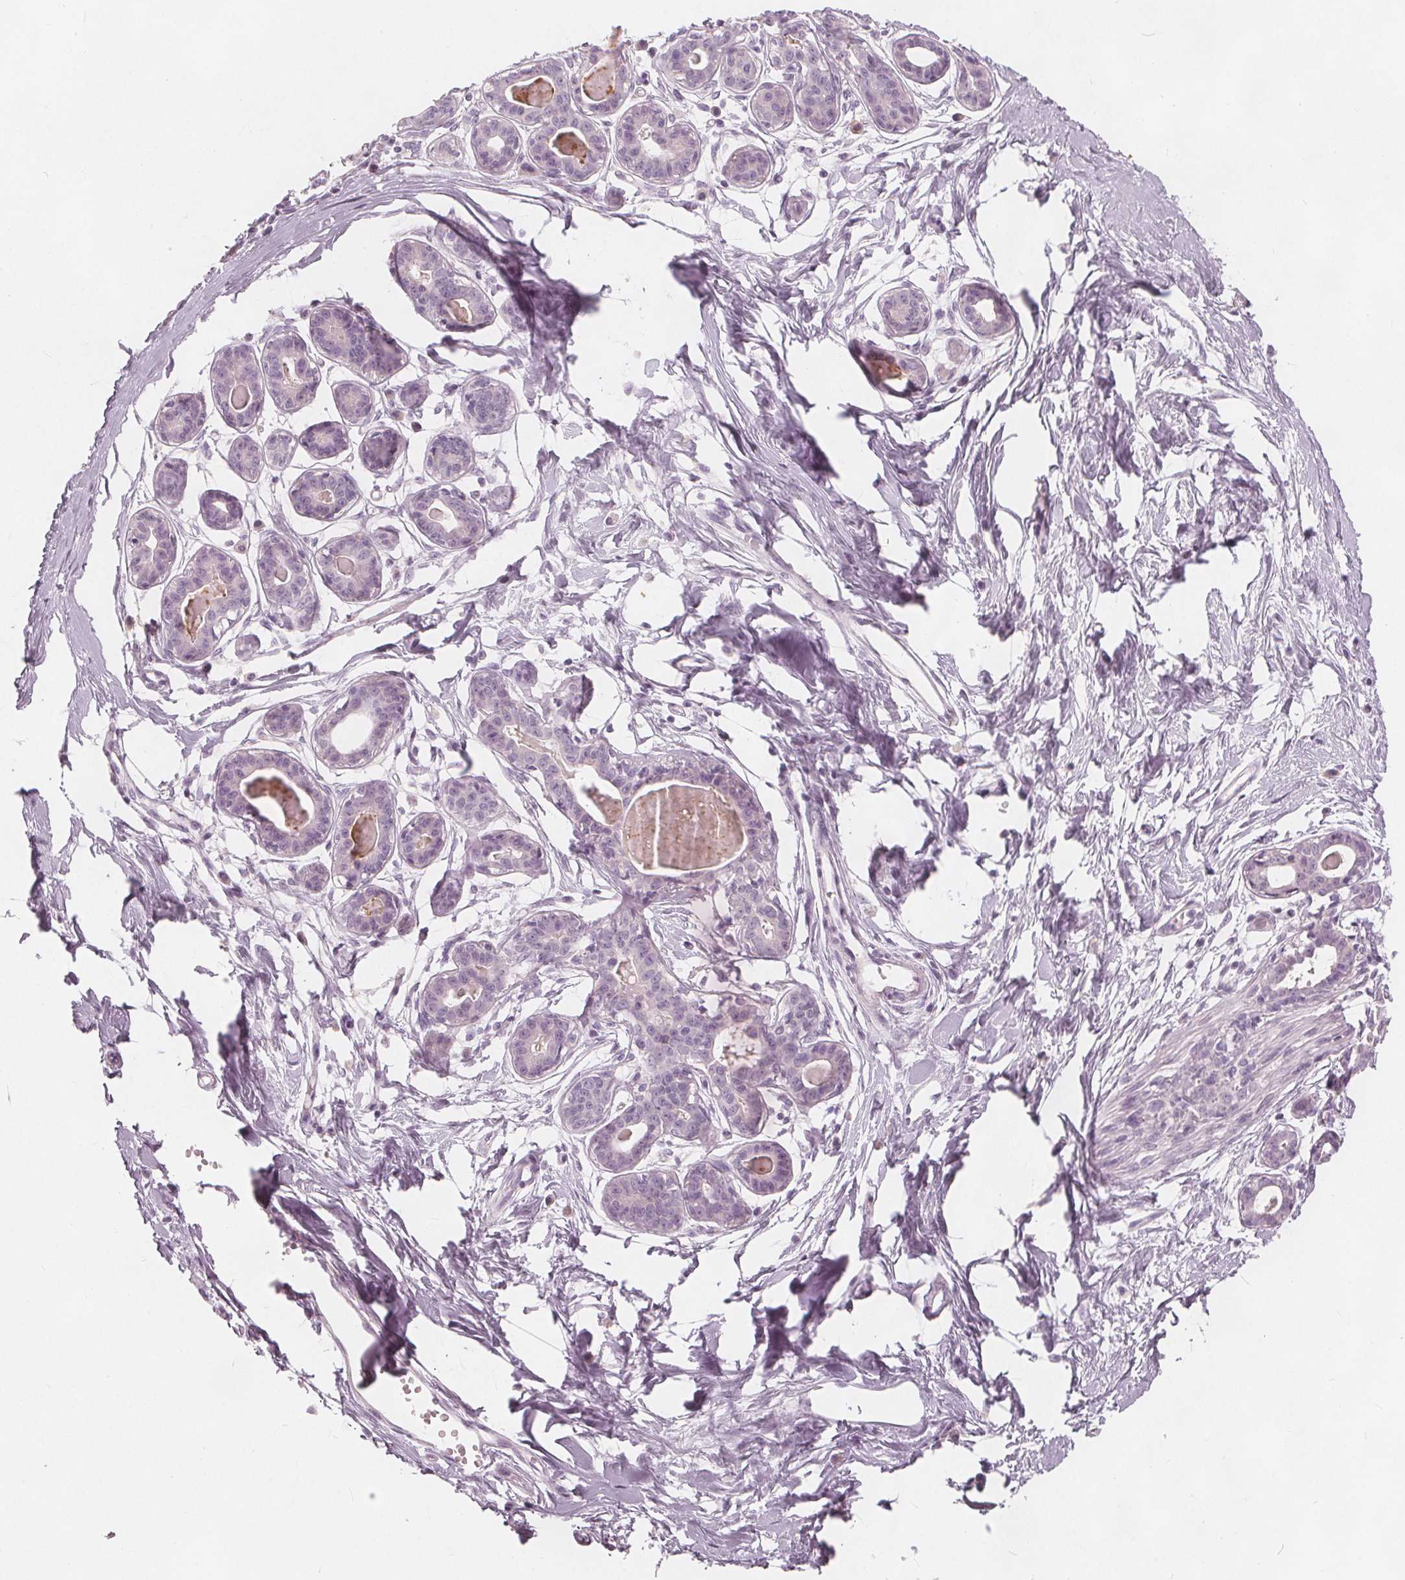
{"staining": {"intensity": "moderate", "quantity": "<25%", "location": "cytoplasmic/membranous"}, "tissue": "breast", "cell_type": "Adipocytes", "image_type": "normal", "snomed": [{"axis": "morphology", "description": "Normal tissue, NOS"}, {"axis": "topography", "description": "Breast"}], "caption": "A high-resolution image shows immunohistochemistry staining of unremarkable breast, which shows moderate cytoplasmic/membranous staining in approximately <25% of adipocytes.", "gene": "BRSK1", "patient": {"sex": "female", "age": 45}}